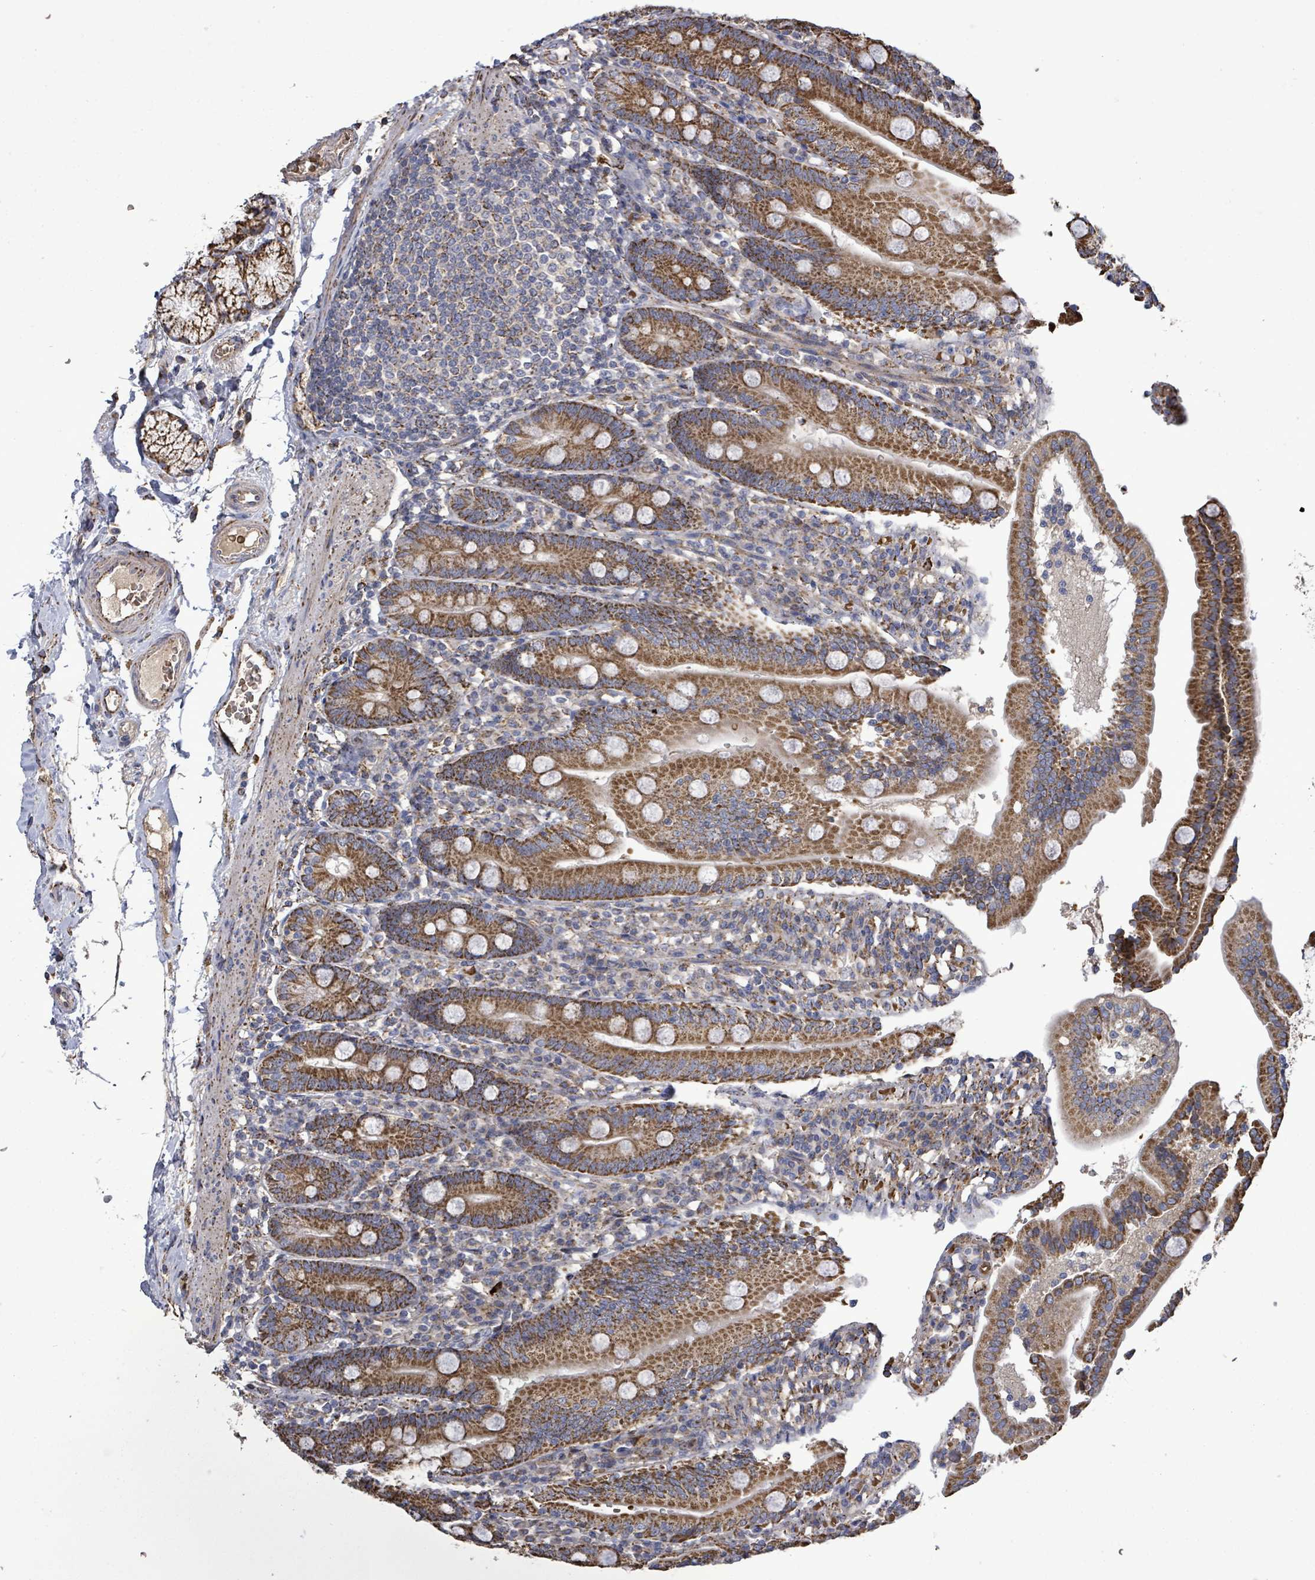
{"staining": {"intensity": "strong", "quantity": ">75%", "location": "cytoplasmic/membranous"}, "tissue": "duodenum", "cell_type": "Glandular cells", "image_type": "normal", "snomed": [{"axis": "morphology", "description": "Normal tissue, NOS"}, {"axis": "topography", "description": "Duodenum"}], "caption": "Protein staining of benign duodenum demonstrates strong cytoplasmic/membranous positivity in about >75% of glandular cells. The staining was performed using DAB (3,3'-diaminobenzidine), with brown indicating positive protein expression. Nuclei are stained blue with hematoxylin.", "gene": "MTMR12", "patient": {"sex": "female", "age": 67}}